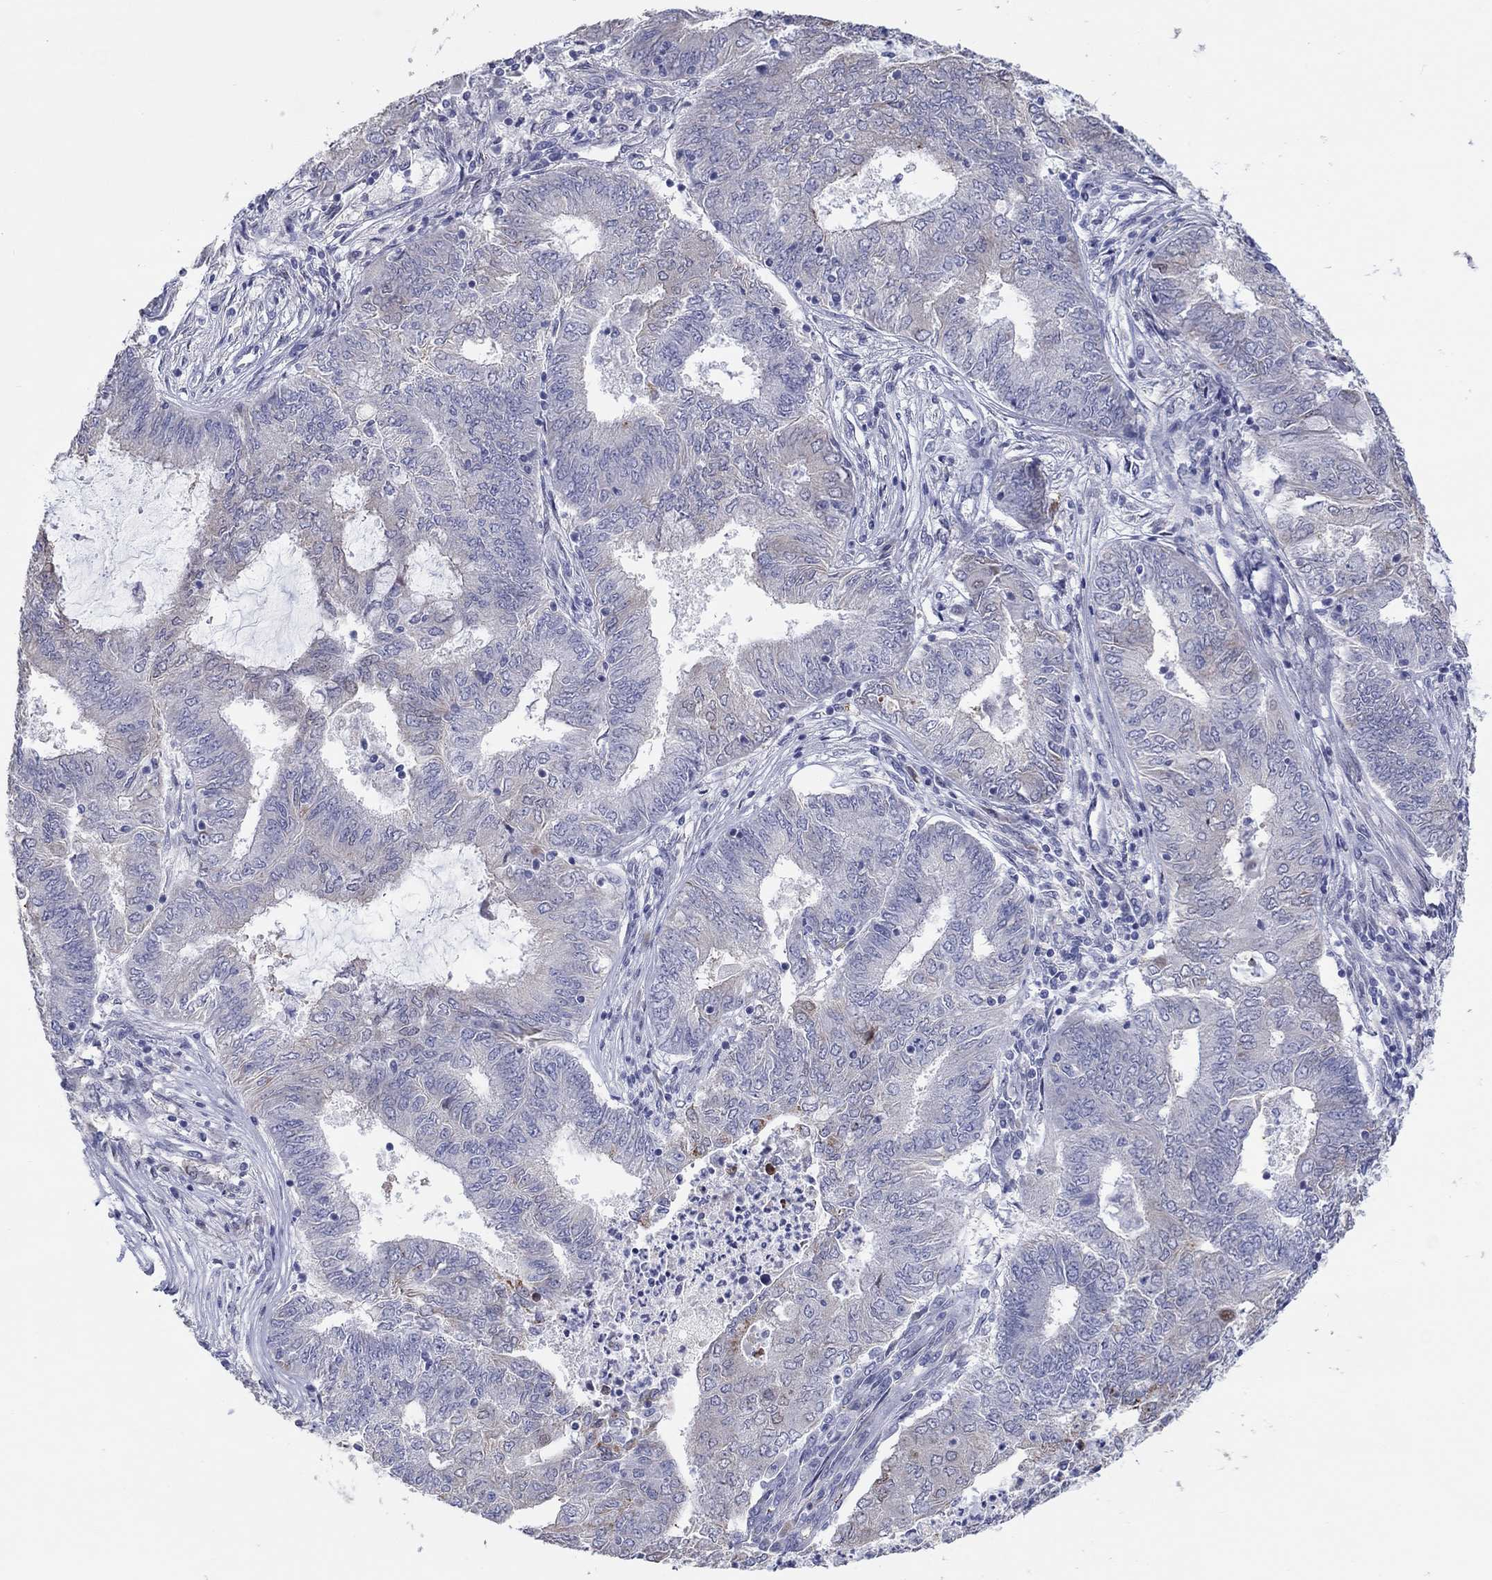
{"staining": {"intensity": "moderate", "quantity": "<25%", "location": "cytoplasmic/membranous"}, "tissue": "endometrial cancer", "cell_type": "Tumor cells", "image_type": "cancer", "snomed": [{"axis": "morphology", "description": "Adenocarcinoma, NOS"}, {"axis": "topography", "description": "Endometrium"}], "caption": "Immunohistochemical staining of human endometrial cancer (adenocarcinoma) displays low levels of moderate cytoplasmic/membranous protein expression in approximately <25% of tumor cells. The protein of interest is shown in brown color, while the nuclei are stained blue.", "gene": "LRRC4C", "patient": {"sex": "female", "age": 62}}